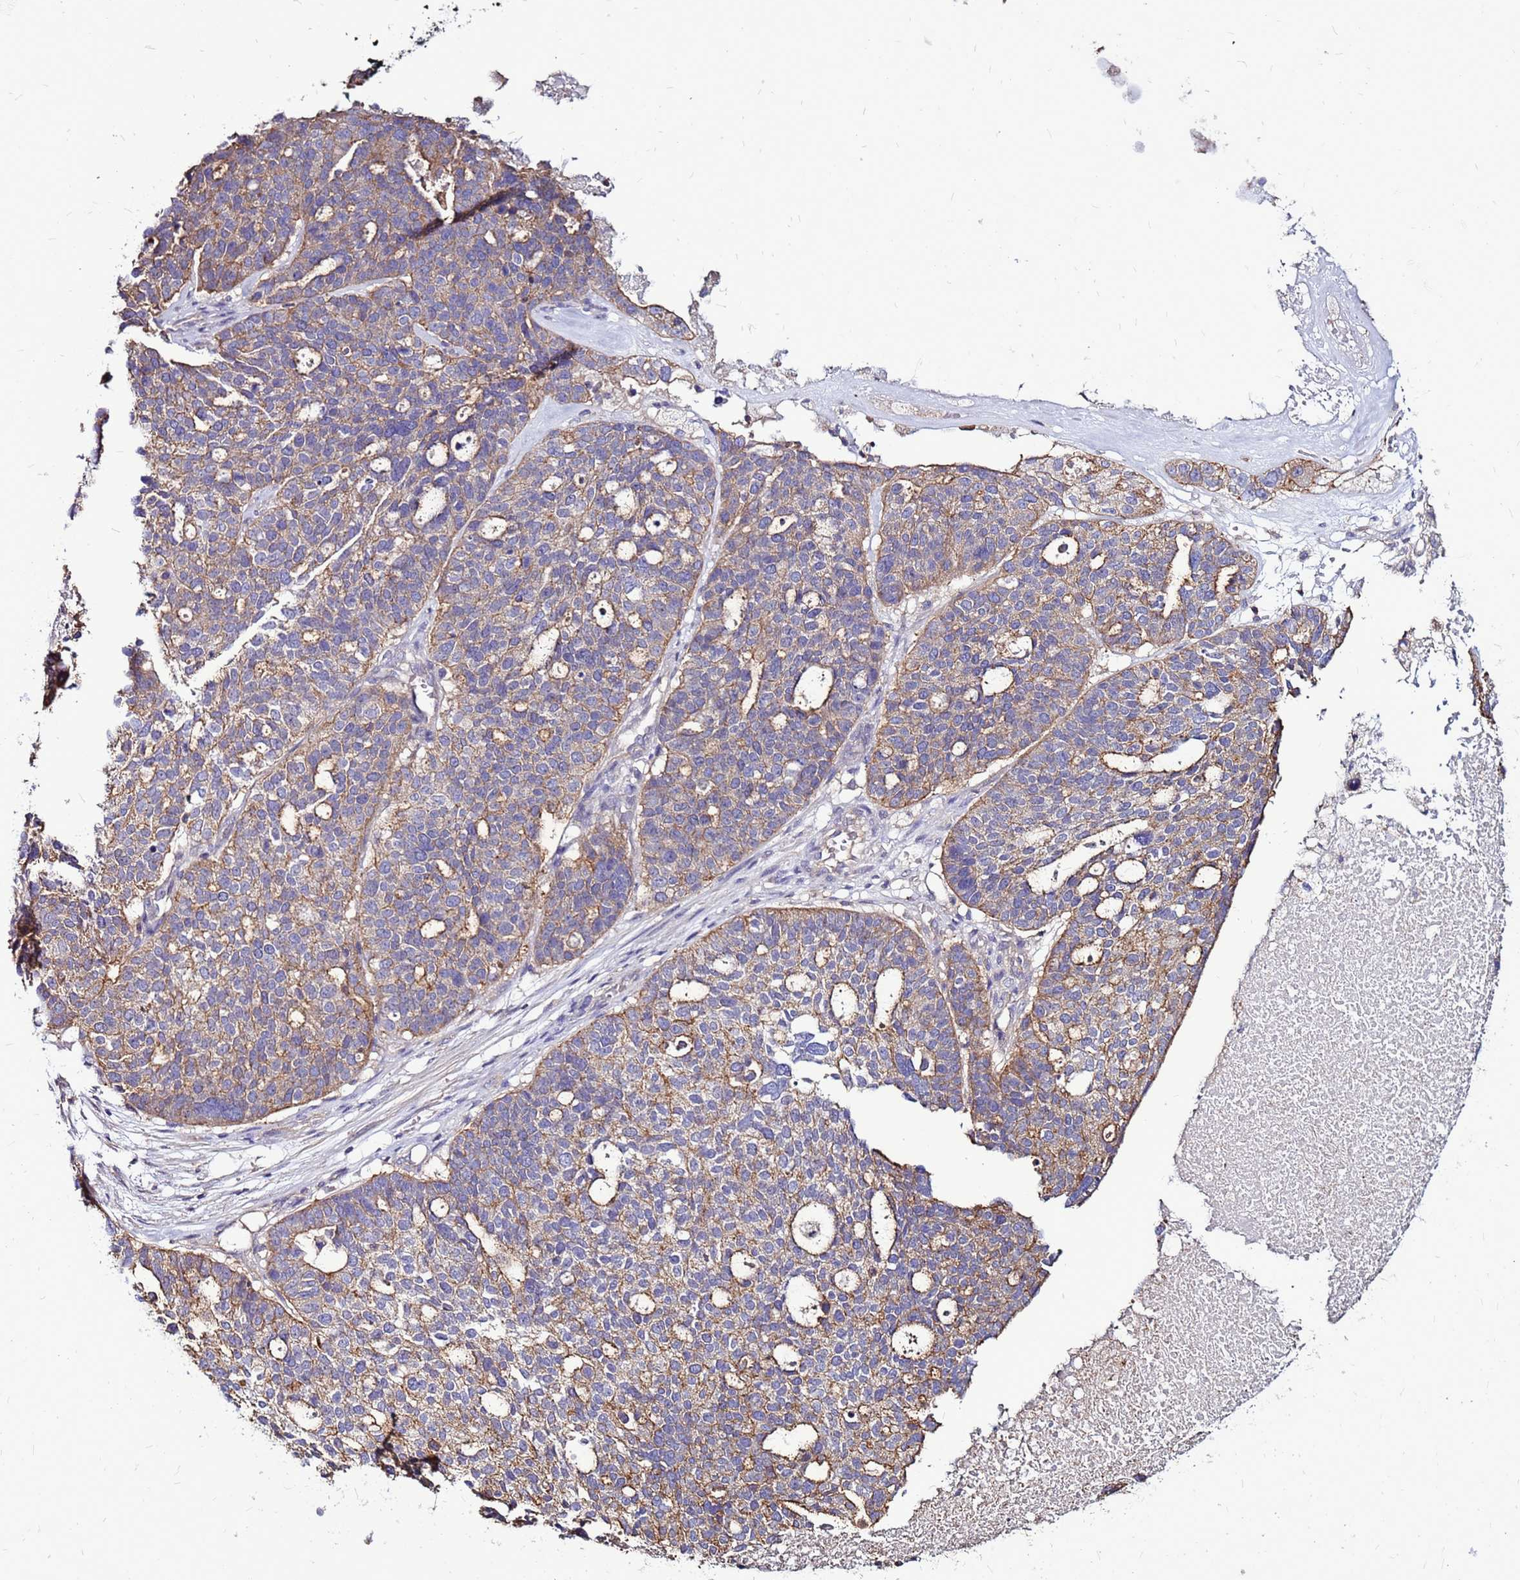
{"staining": {"intensity": "moderate", "quantity": "25%-75%", "location": "cytoplasmic/membranous"}, "tissue": "ovarian cancer", "cell_type": "Tumor cells", "image_type": "cancer", "snomed": [{"axis": "morphology", "description": "Cystadenocarcinoma, serous, NOS"}, {"axis": "topography", "description": "Ovary"}], "caption": "Immunohistochemical staining of human serous cystadenocarcinoma (ovarian) exhibits medium levels of moderate cytoplasmic/membranous staining in approximately 25%-75% of tumor cells.", "gene": "NRN1L", "patient": {"sex": "female", "age": 59}}